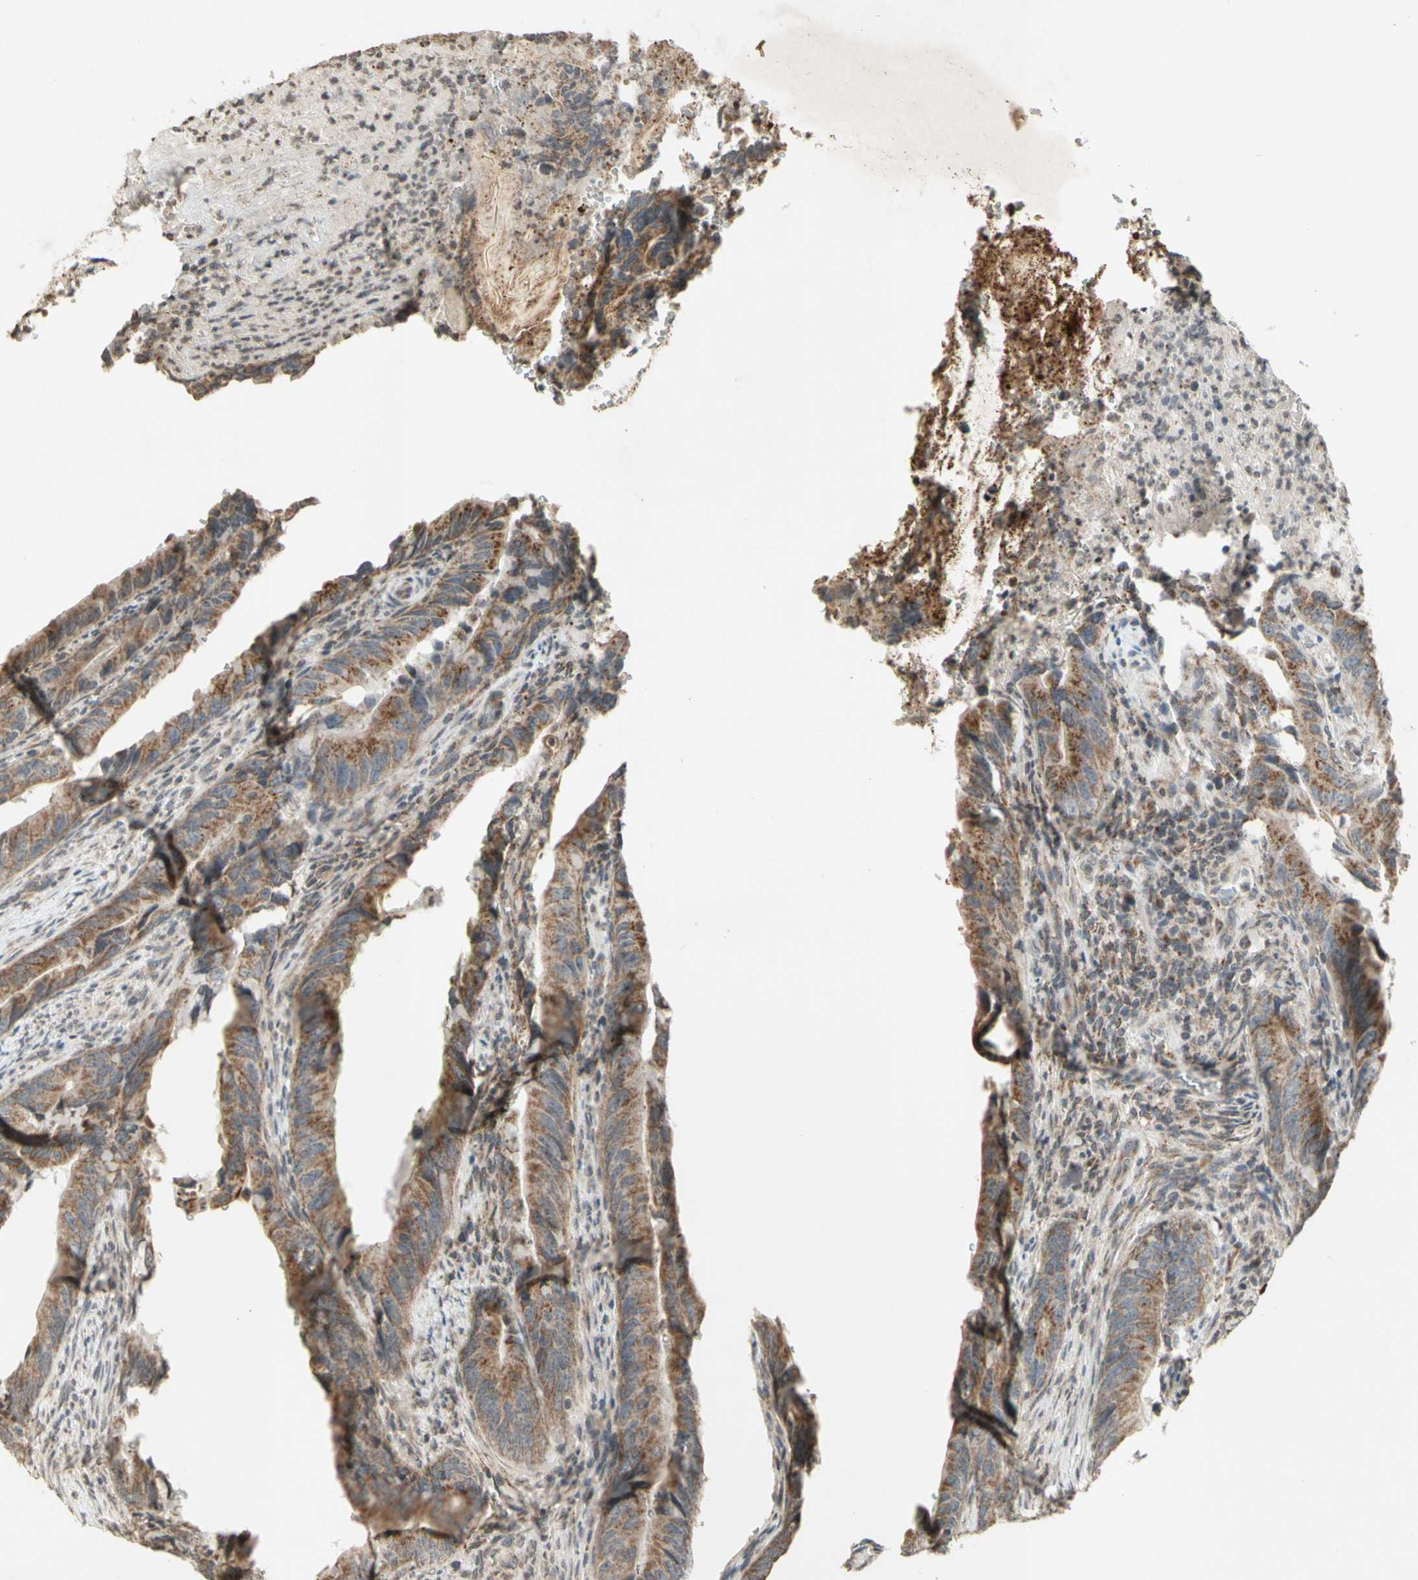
{"staining": {"intensity": "moderate", "quantity": ">75%", "location": "cytoplasmic/membranous"}, "tissue": "colorectal cancer", "cell_type": "Tumor cells", "image_type": "cancer", "snomed": [{"axis": "morphology", "description": "Normal tissue, NOS"}, {"axis": "morphology", "description": "Adenocarcinoma, NOS"}, {"axis": "topography", "description": "Colon"}], "caption": "Human adenocarcinoma (colorectal) stained with a protein marker reveals moderate staining in tumor cells.", "gene": "CCNI", "patient": {"sex": "male", "age": 56}}